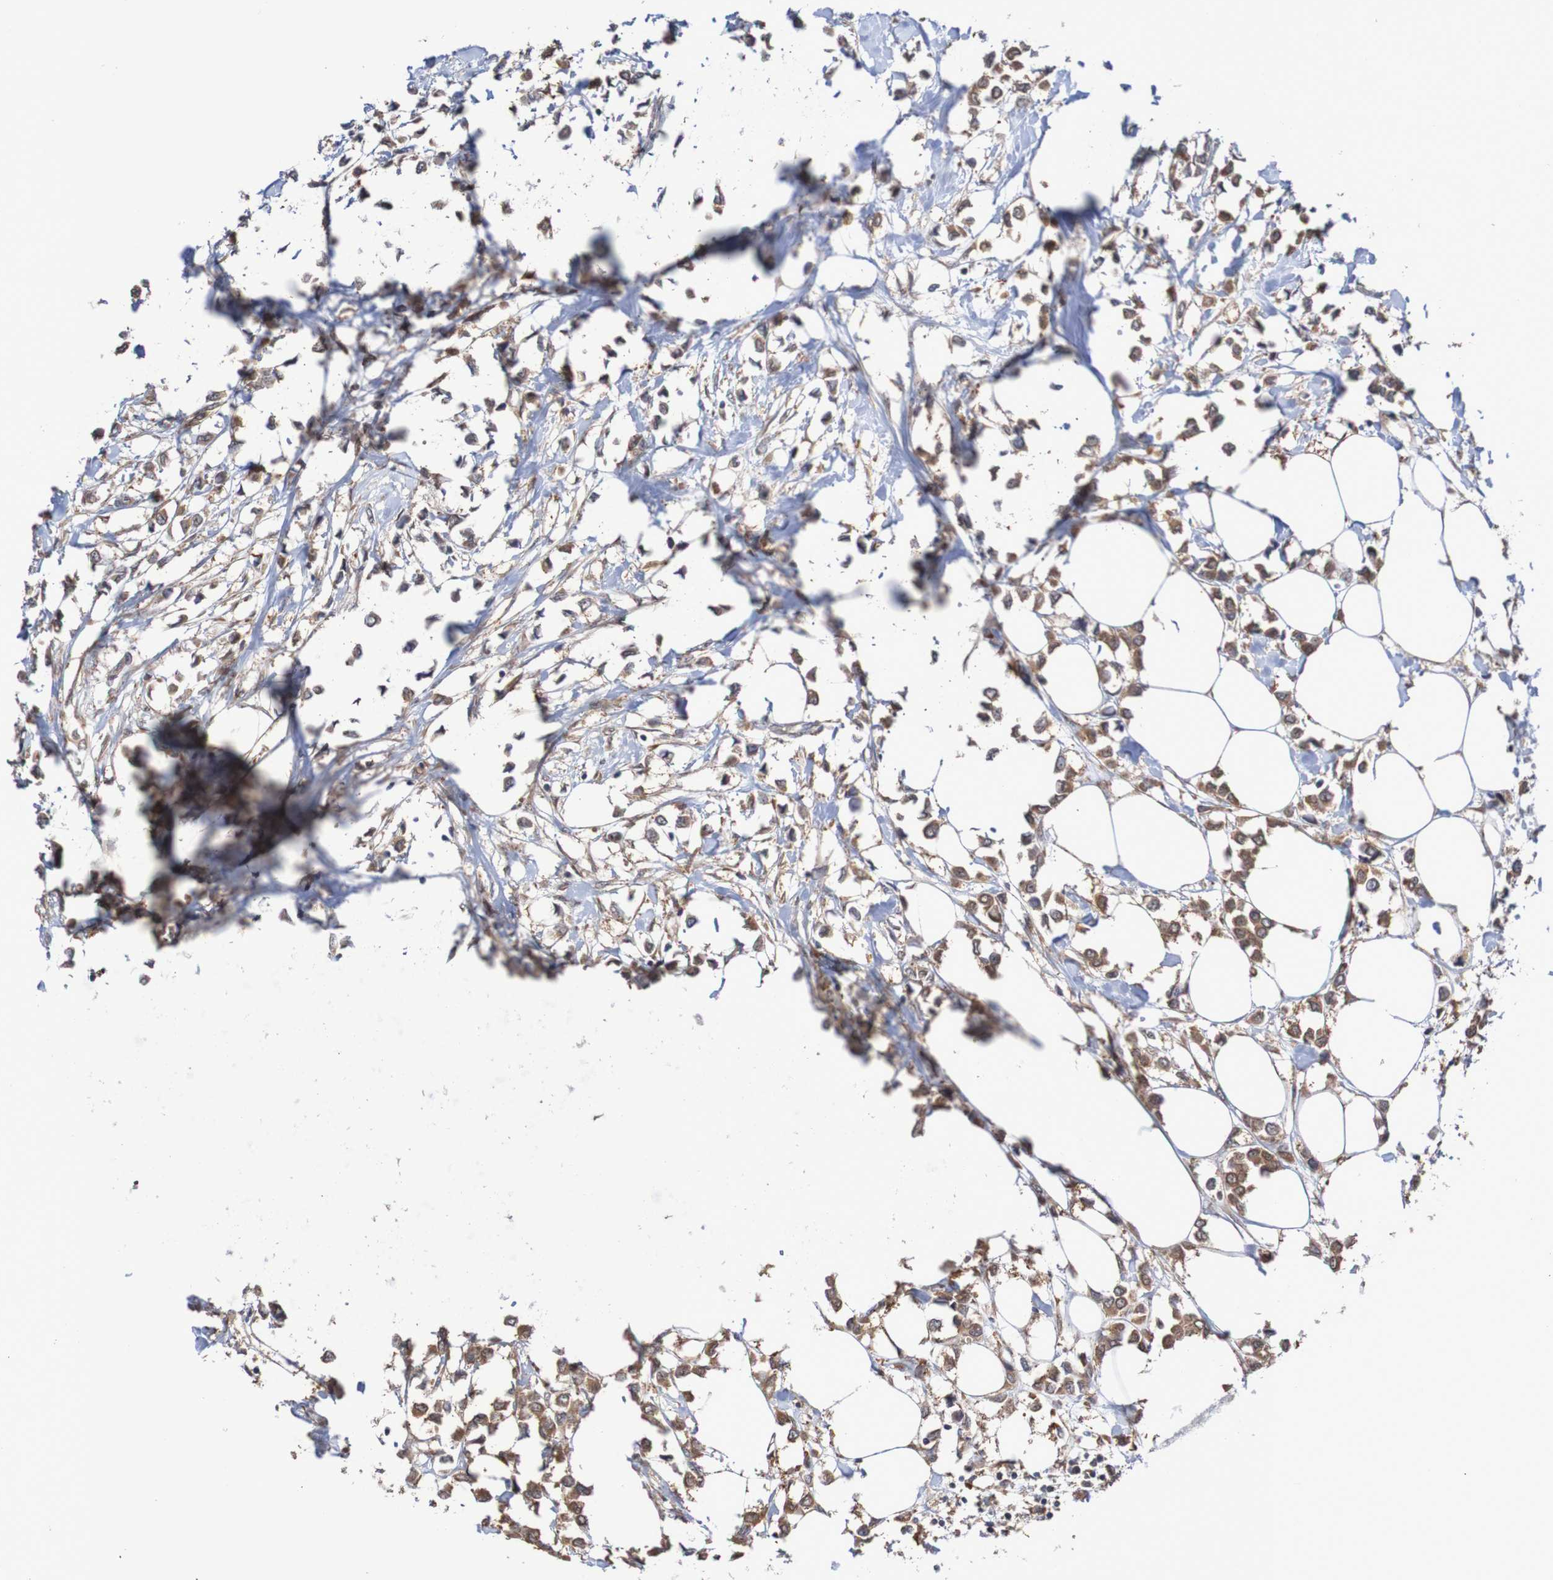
{"staining": {"intensity": "moderate", "quantity": ">75%", "location": "cytoplasmic/membranous"}, "tissue": "breast cancer", "cell_type": "Tumor cells", "image_type": "cancer", "snomed": [{"axis": "morphology", "description": "Lobular carcinoma"}, {"axis": "topography", "description": "Breast"}], "caption": "High-power microscopy captured an immunohistochemistry histopathology image of lobular carcinoma (breast), revealing moderate cytoplasmic/membranous positivity in about >75% of tumor cells.", "gene": "PHPT1", "patient": {"sex": "female", "age": 51}}